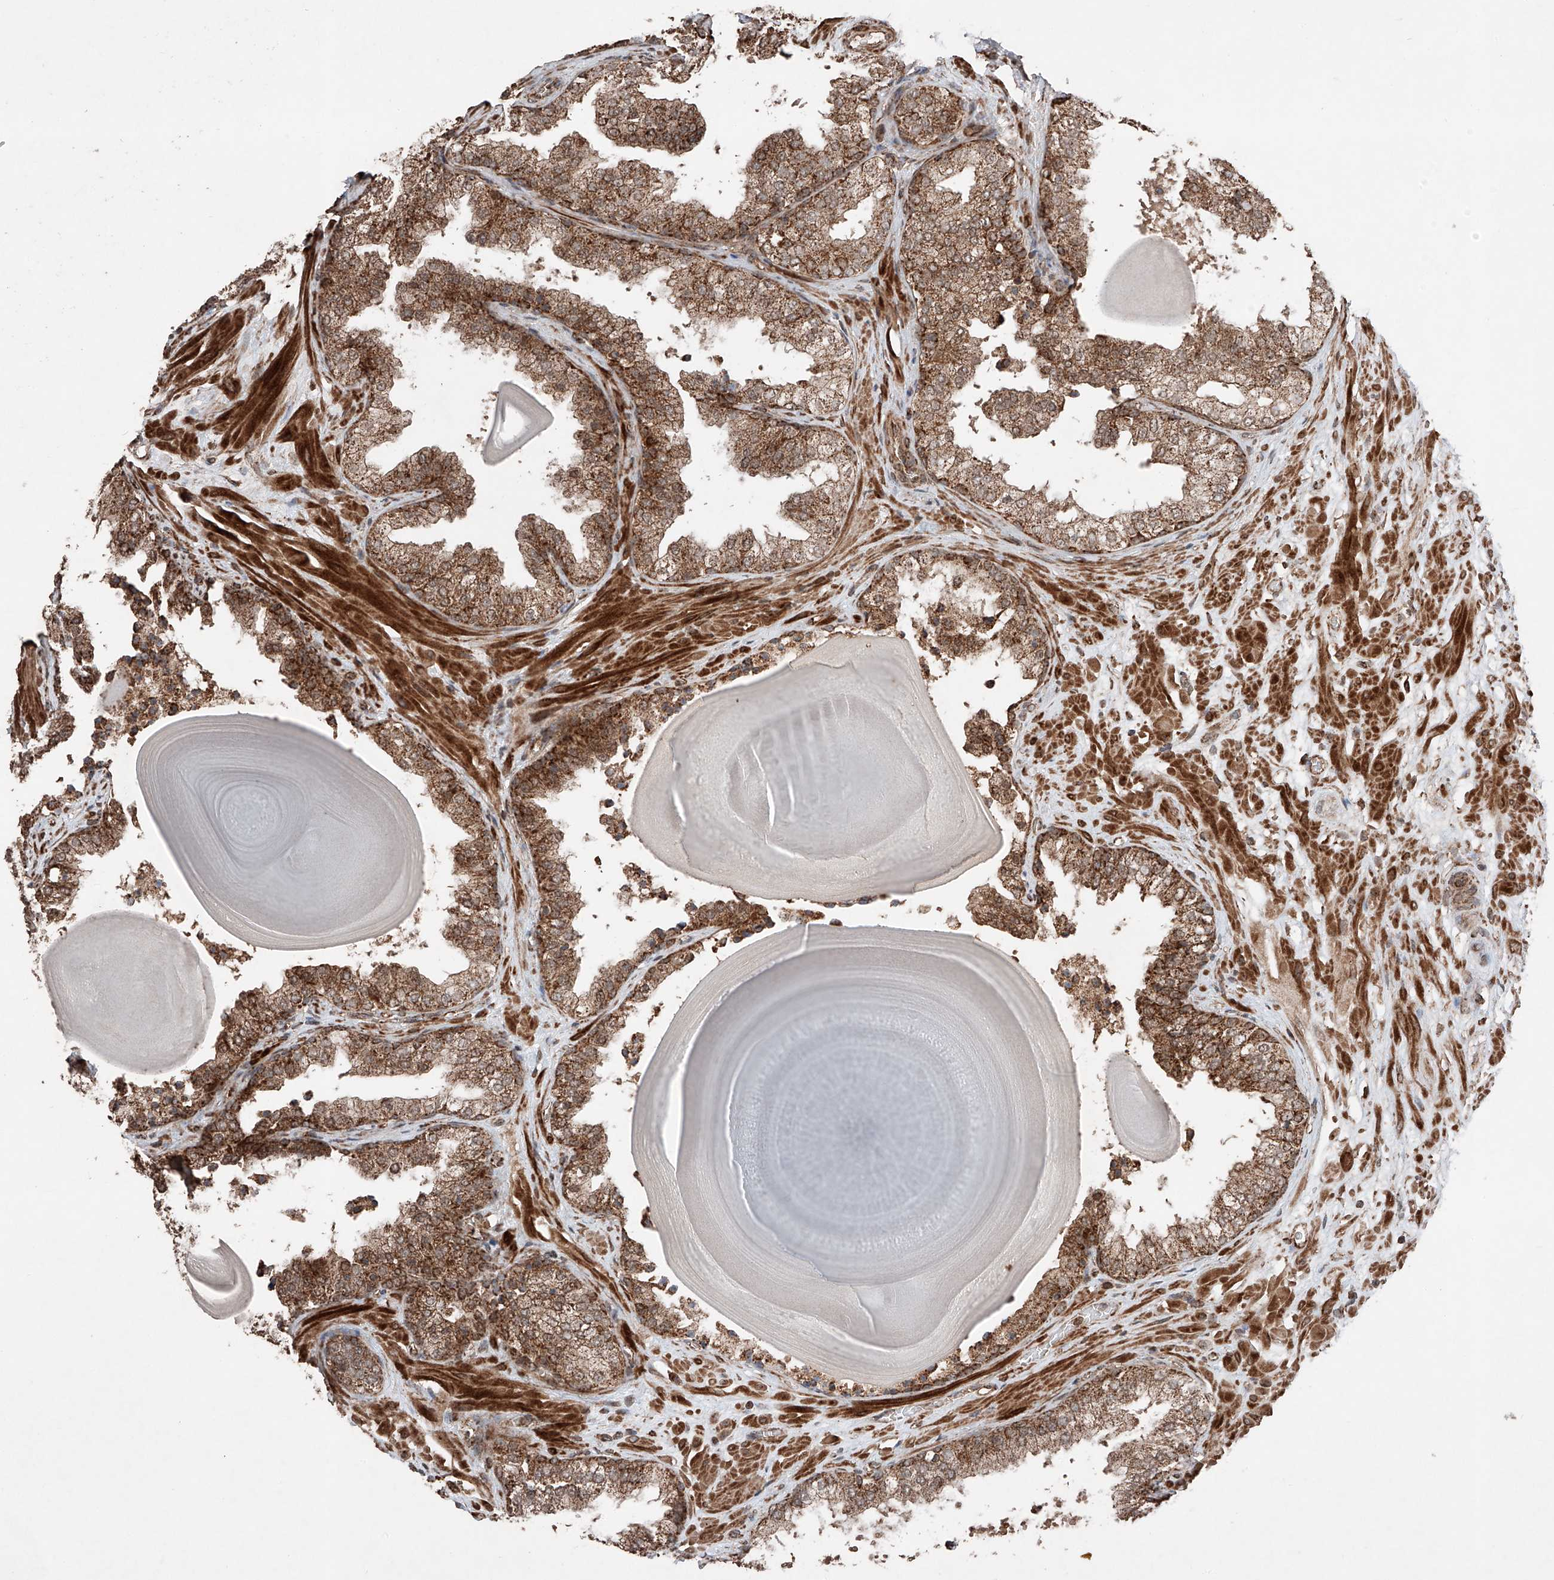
{"staining": {"intensity": "strong", "quantity": ">75%", "location": "cytoplasmic/membranous"}, "tissue": "prostate", "cell_type": "Glandular cells", "image_type": "normal", "snomed": [{"axis": "morphology", "description": "Normal tissue, NOS"}, {"axis": "topography", "description": "Prostate"}], "caption": "Protein staining exhibits strong cytoplasmic/membranous positivity in about >75% of glandular cells in benign prostate. (DAB = brown stain, brightfield microscopy at high magnification).", "gene": "ZSCAN29", "patient": {"sex": "male", "age": 48}}